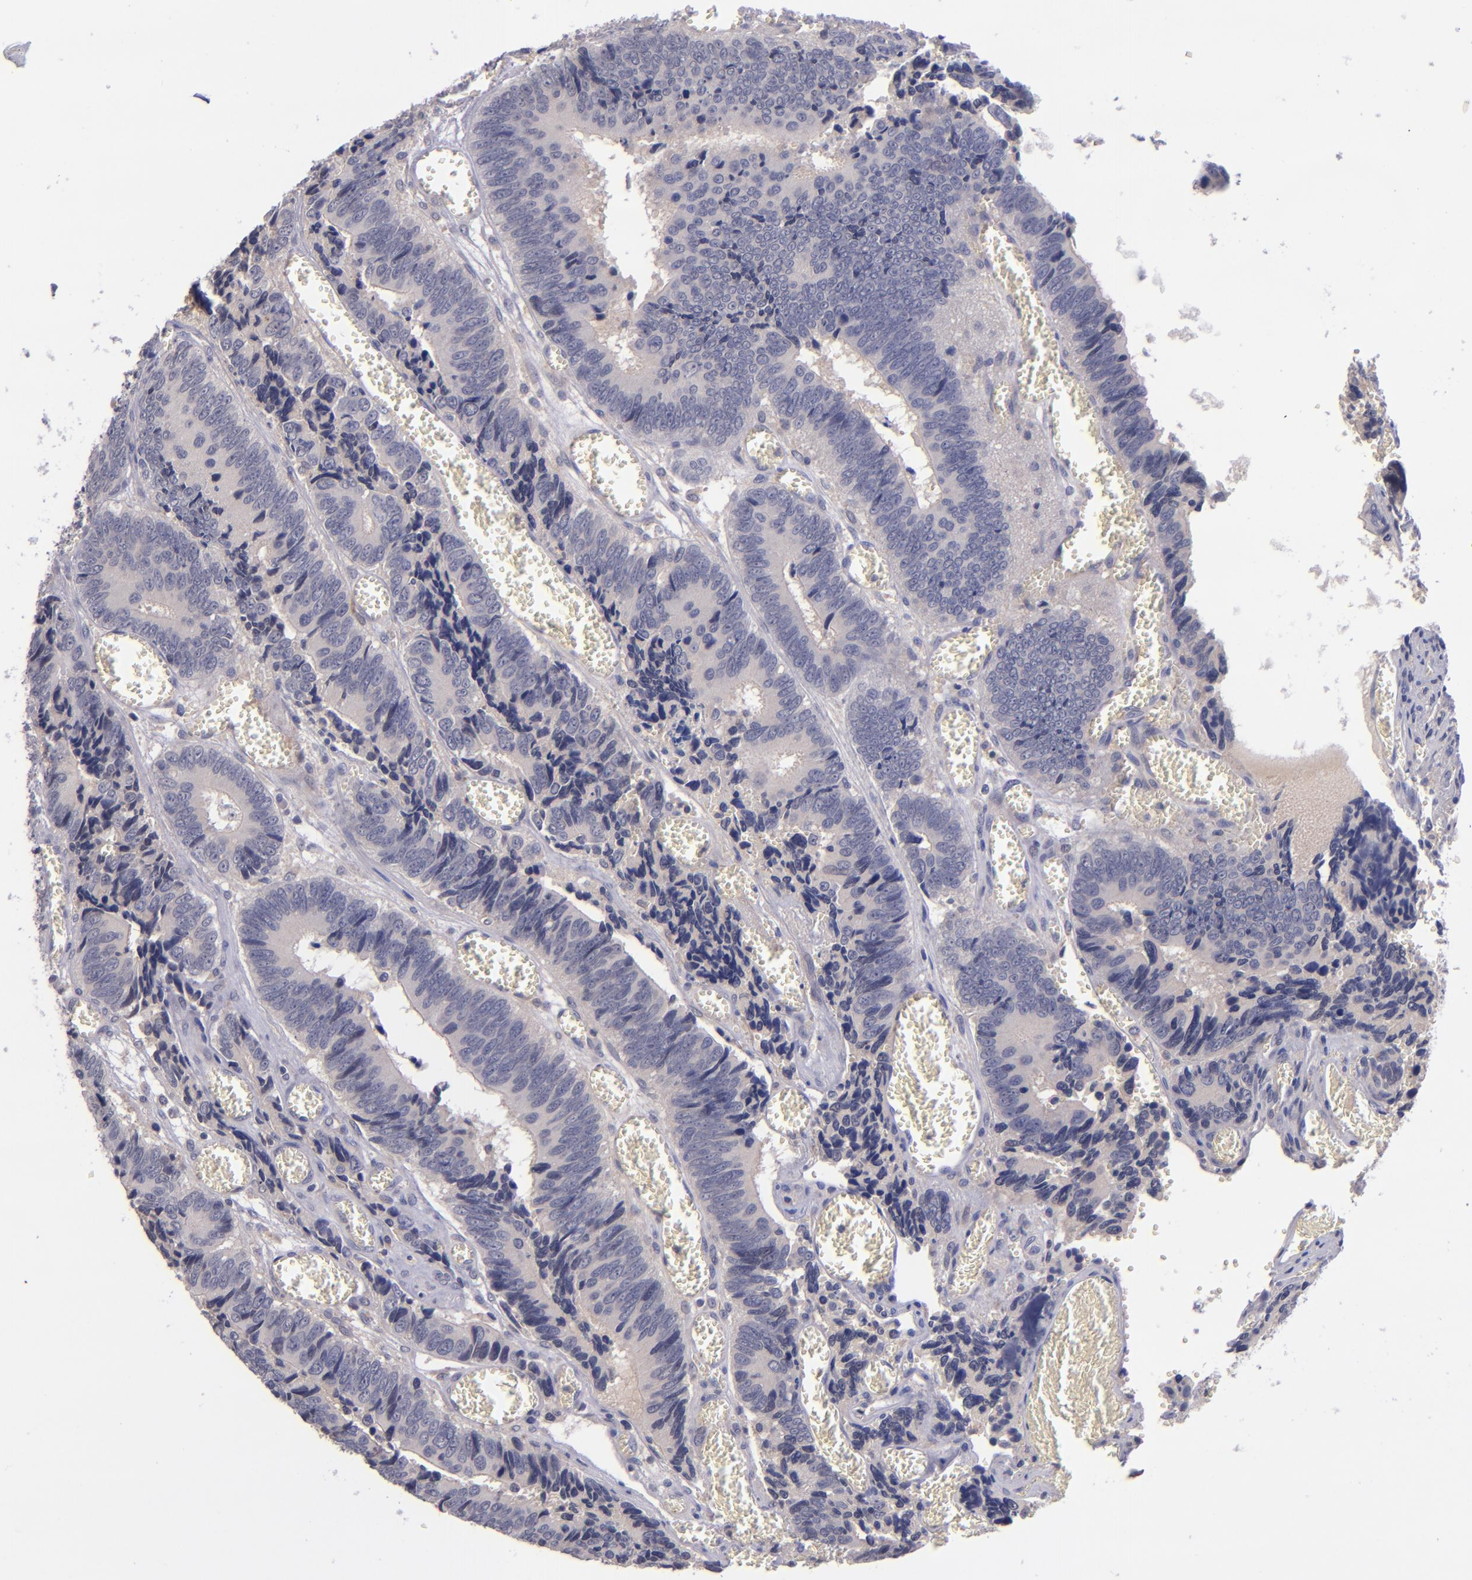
{"staining": {"intensity": "weak", "quantity": ">75%", "location": "cytoplasmic/membranous"}, "tissue": "colorectal cancer", "cell_type": "Tumor cells", "image_type": "cancer", "snomed": [{"axis": "morphology", "description": "Adenocarcinoma, NOS"}, {"axis": "topography", "description": "Colon"}], "caption": "DAB (3,3'-diaminobenzidine) immunohistochemical staining of human adenocarcinoma (colorectal) reveals weak cytoplasmic/membranous protein staining in about >75% of tumor cells. (IHC, brightfield microscopy, high magnification).", "gene": "RBP4", "patient": {"sex": "male", "age": 72}}